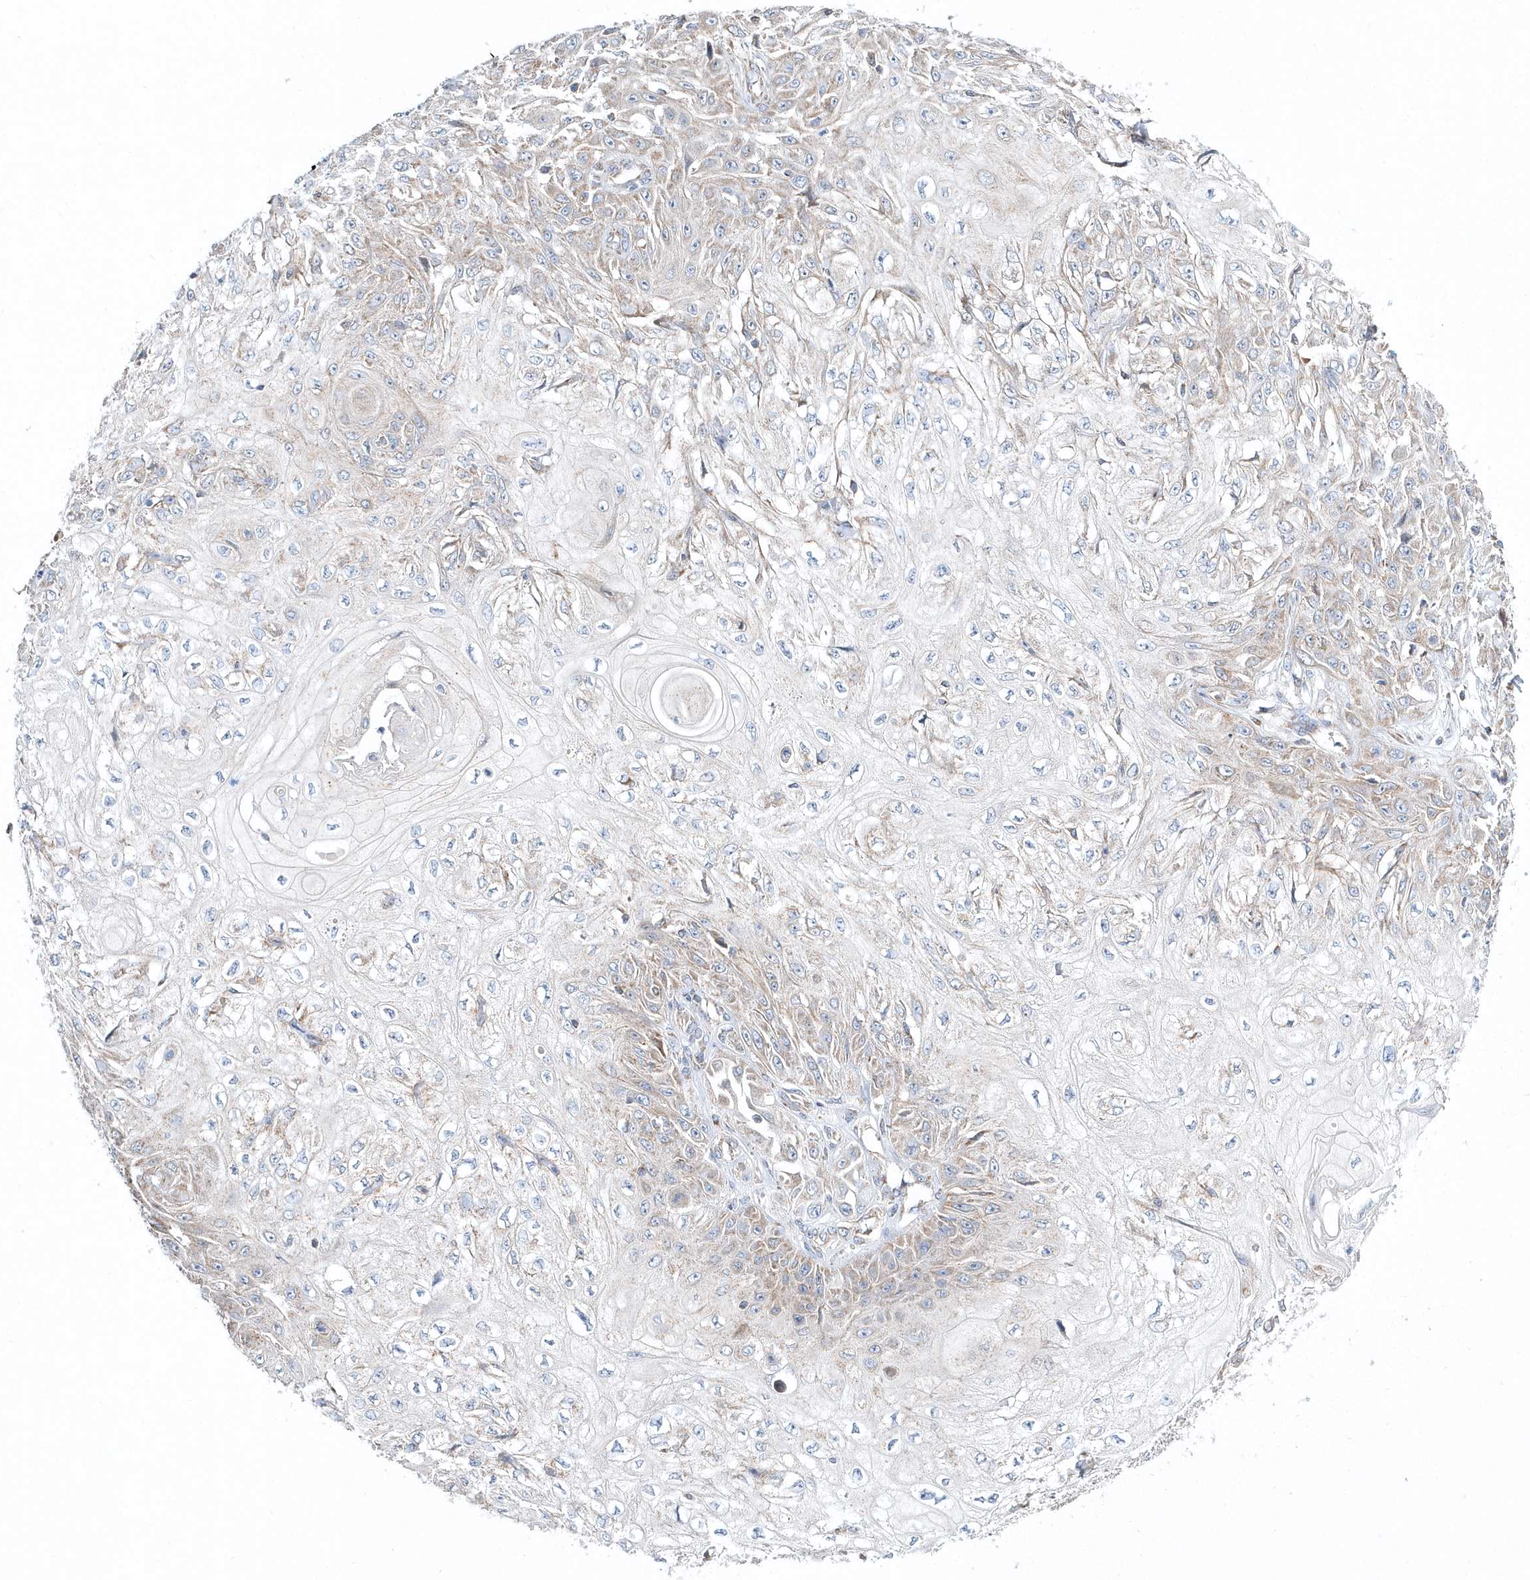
{"staining": {"intensity": "weak", "quantity": "<25%", "location": "cytoplasmic/membranous"}, "tissue": "skin cancer", "cell_type": "Tumor cells", "image_type": "cancer", "snomed": [{"axis": "morphology", "description": "Squamous cell carcinoma, NOS"}, {"axis": "morphology", "description": "Squamous cell carcinoma, metastatic, NOS"}, {"axis": "topography", "description": "Skin"}, {"axis": "topography", "description": "Lymph node"}], "caption": "Image shows no protein staining in tumor cells of skin cancer (squamous cell carcinoma) tissue.", "gene": "OPA1", "patient": {"sex": "male", "age": 75}}